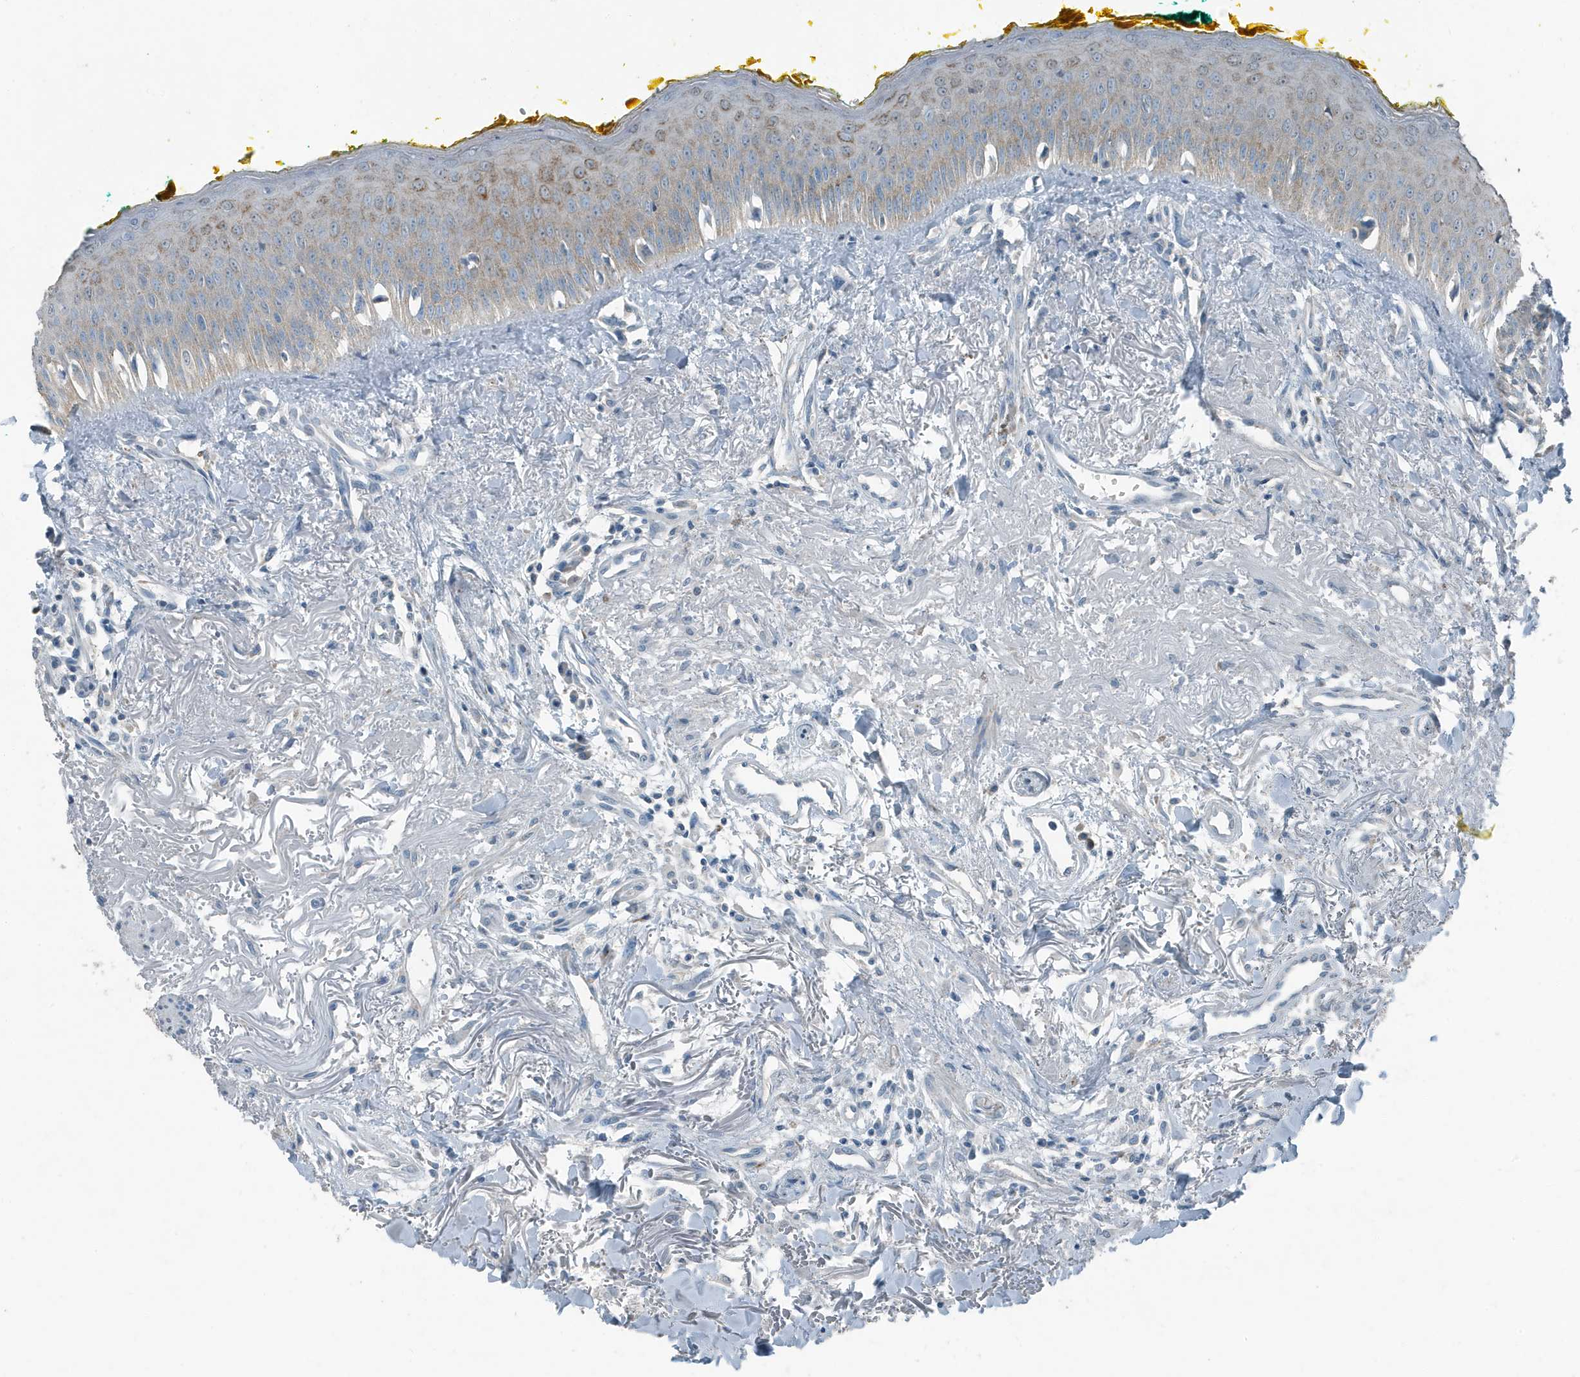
{"staining": {"intensity": "moderate", "quantity": "<25%", "location": "cytoplasmic/membranous"}, "tissue": "oral mucosa", "cell_type": "Squamous epithelial cells", "image_type": "normal", "snomed": [{"axis": "morphology", "description": "Normal tissue, NOS"}, {"axis": "topography", "description": "Oral tissue"}], "caption": "Immunohistochemical staining of unremarkable oral mucosa exhibits <25% levels of moderate cytoplasmic/membranous protein expression in approximately <25% of squamous epithelial cells.", "gene": "FAM162A", "patient": {"sex": "female", "age": 70}}